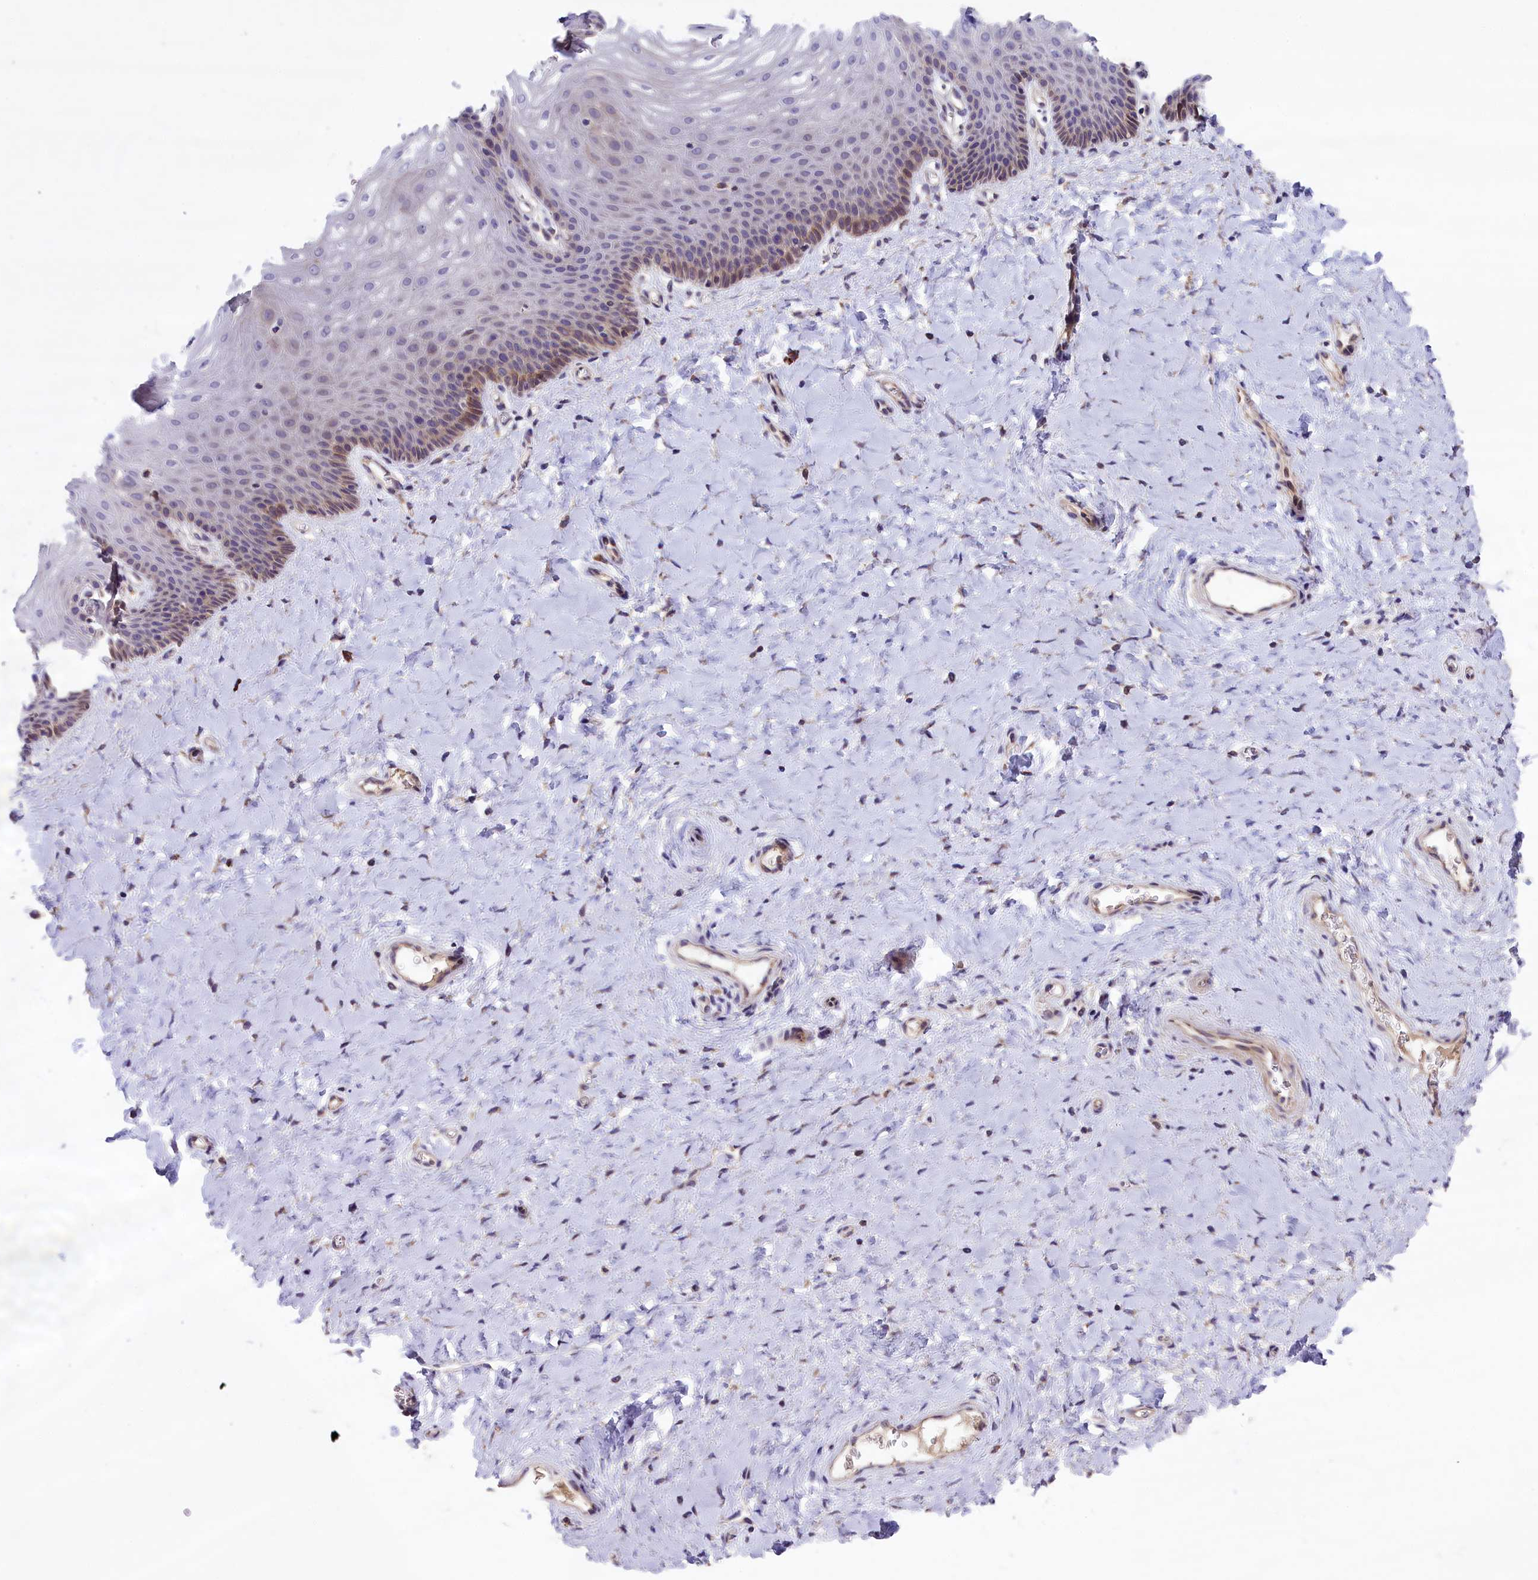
{"staining": {"intensity": "moderate", "quantity": "<25%", "location": "cytoplasmic/membranous"}, "tissue": "vagina", "cell_type": "Squamous epithelial cells", "image_type": "normal", "snomed": [{"axis": "morphology", "description": "Normal tissue, NOS"}, {"axis": "topography", "description": "Vagina"}], "caption": "Immunohistochemistry (IHC) of benign vagina reveals low levels of moderate cytoplasmic/membranous positivity in approximately <25% of squamous epithelial cells. Ihc stains the protein in brown and the nuclei are stained blue.", "gene": "ABCC10", "patient": {"sex": "female", "age": 65}}